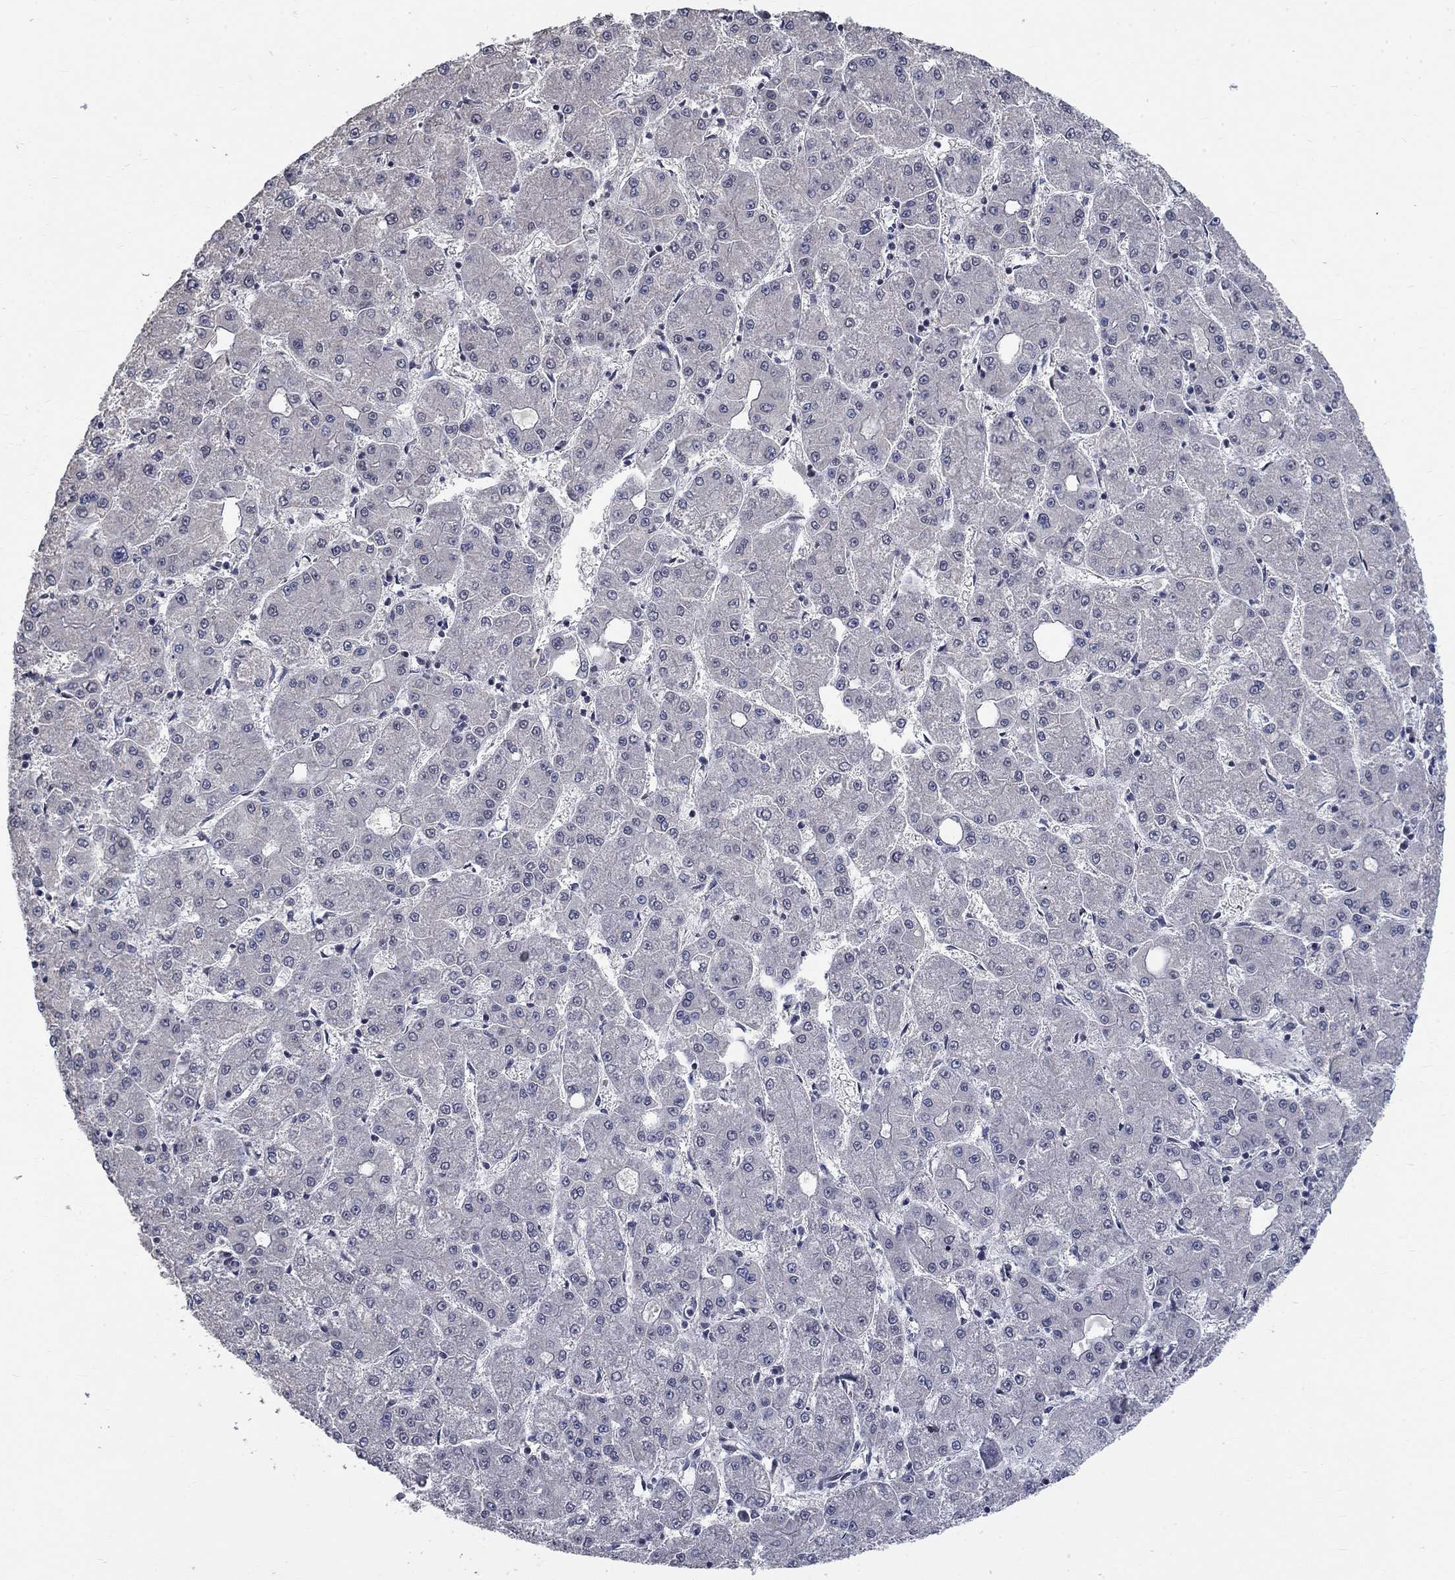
{"staining": {"intensity": "negative", "quantity": "none", "location": "none"}, "tissue": "liver cancer", "cell_type": "Tumor cells", "image_type": "cancer", "snomed": [{"axis": "morphology", "description": "Carcinoma, Hepatocellular, NOS"}, {"axis": "topography", "description": "Liver"}], "caption": "Tumor cells show no significant staining in liver cancer (hepatocellular carcinoma). (DAB (3,3'-diaminobenzidine) IHC, high magnification).", "gene": "SPATA33", "patient": {"sex": "male", "age": 73}}